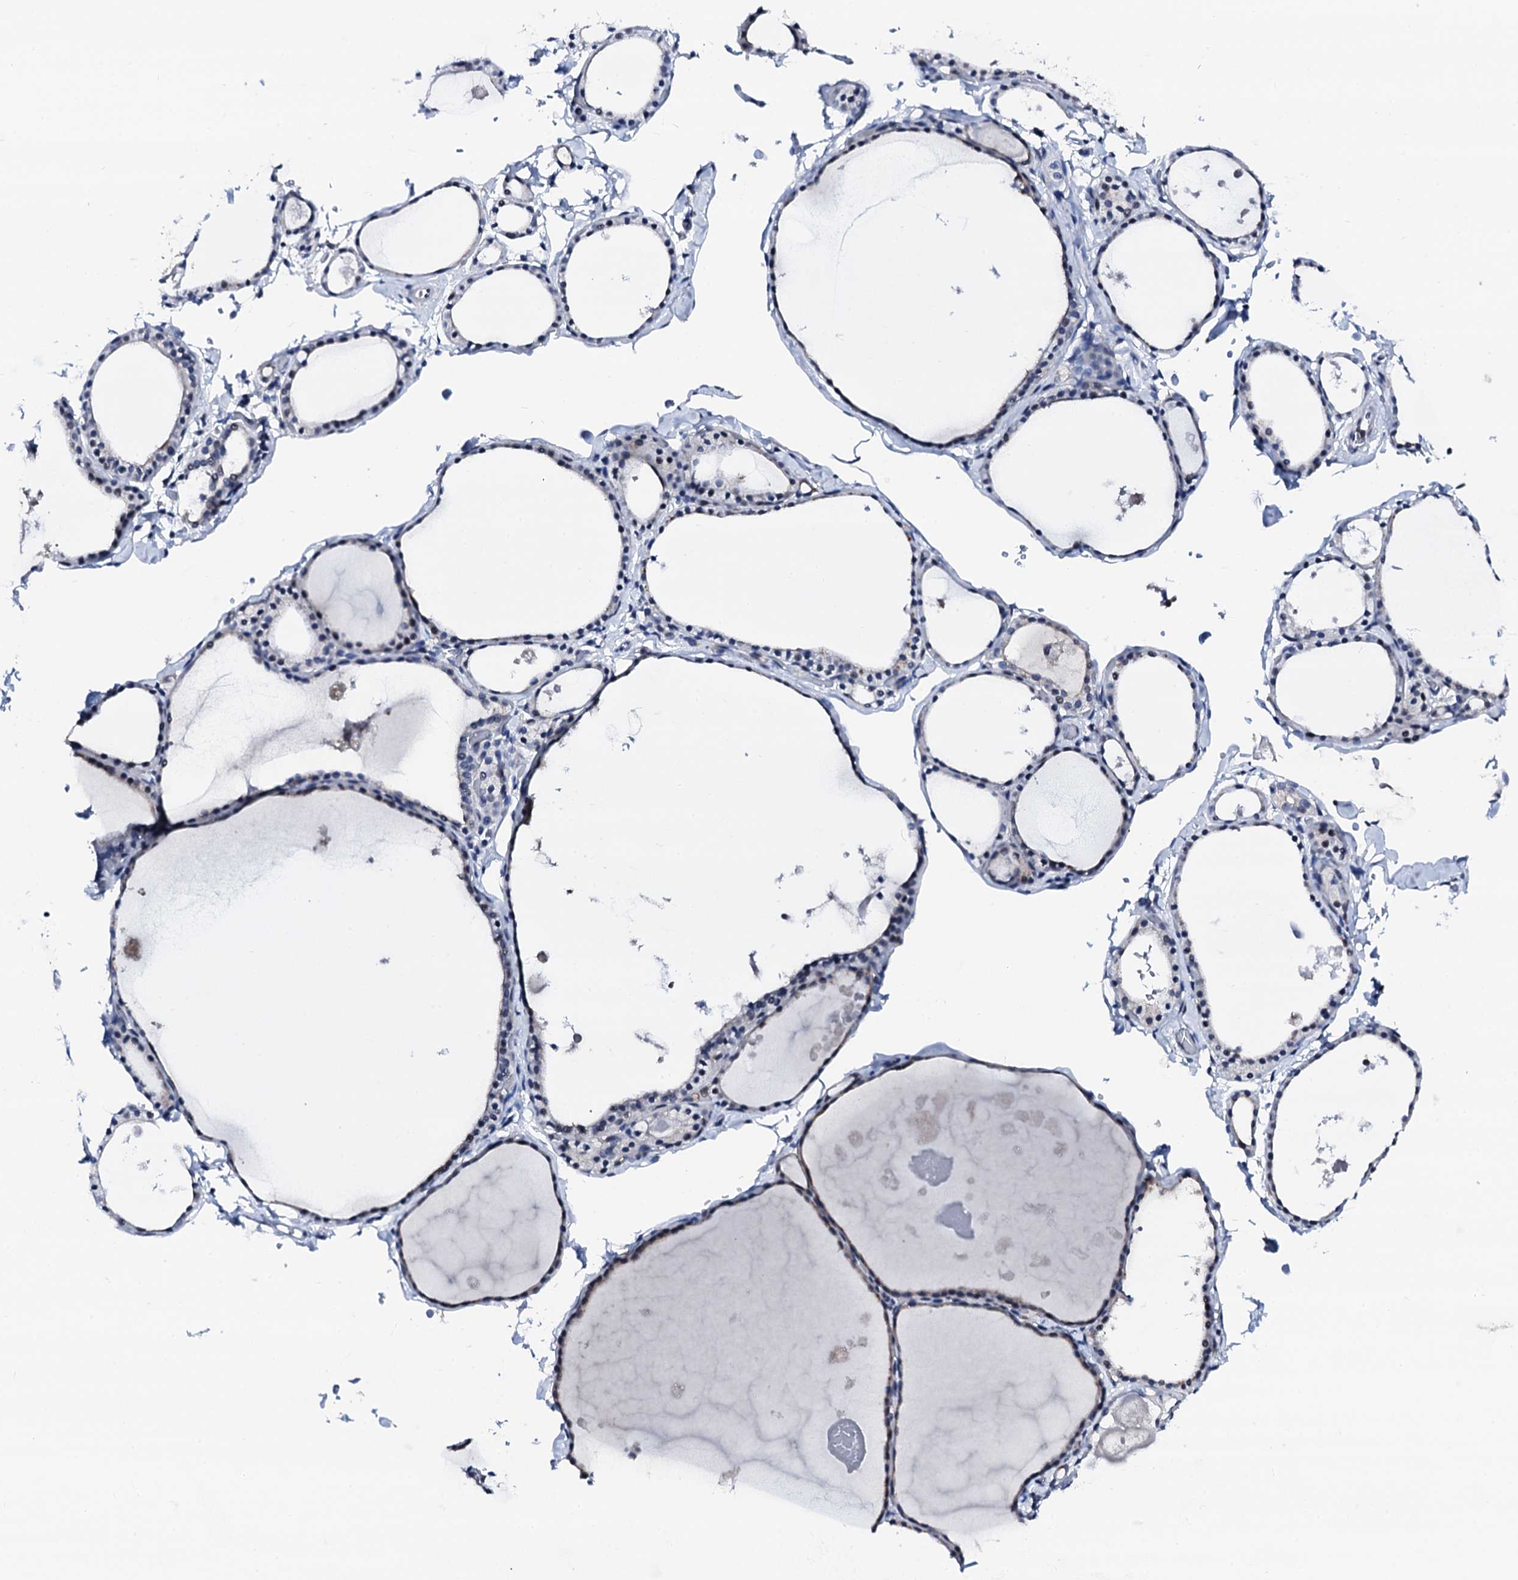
{"staining": {"intensity": "negative", "quantity": "none", "location": "none"}, "tissue": "thyroid gland", "cell_type": "Glandular cells", "image_type": "normal", "snomed": [{"axis": "morphology", "description": "Normal tissue, NOS"}, {"axis": "topography", "description": "Thyroid gland"}], "caption": "The histopathology image reveals no staining of glandular cells in normal thyroid gland. Brightfield microscopy of immunohistochemistry stained with DAB (3,3'-diaminobenzidine) (brown) and hematoxylin (blue), captured at high magnification.", "gene": "TRAFD1", "patient": {"sex": "male", "age": 56}}